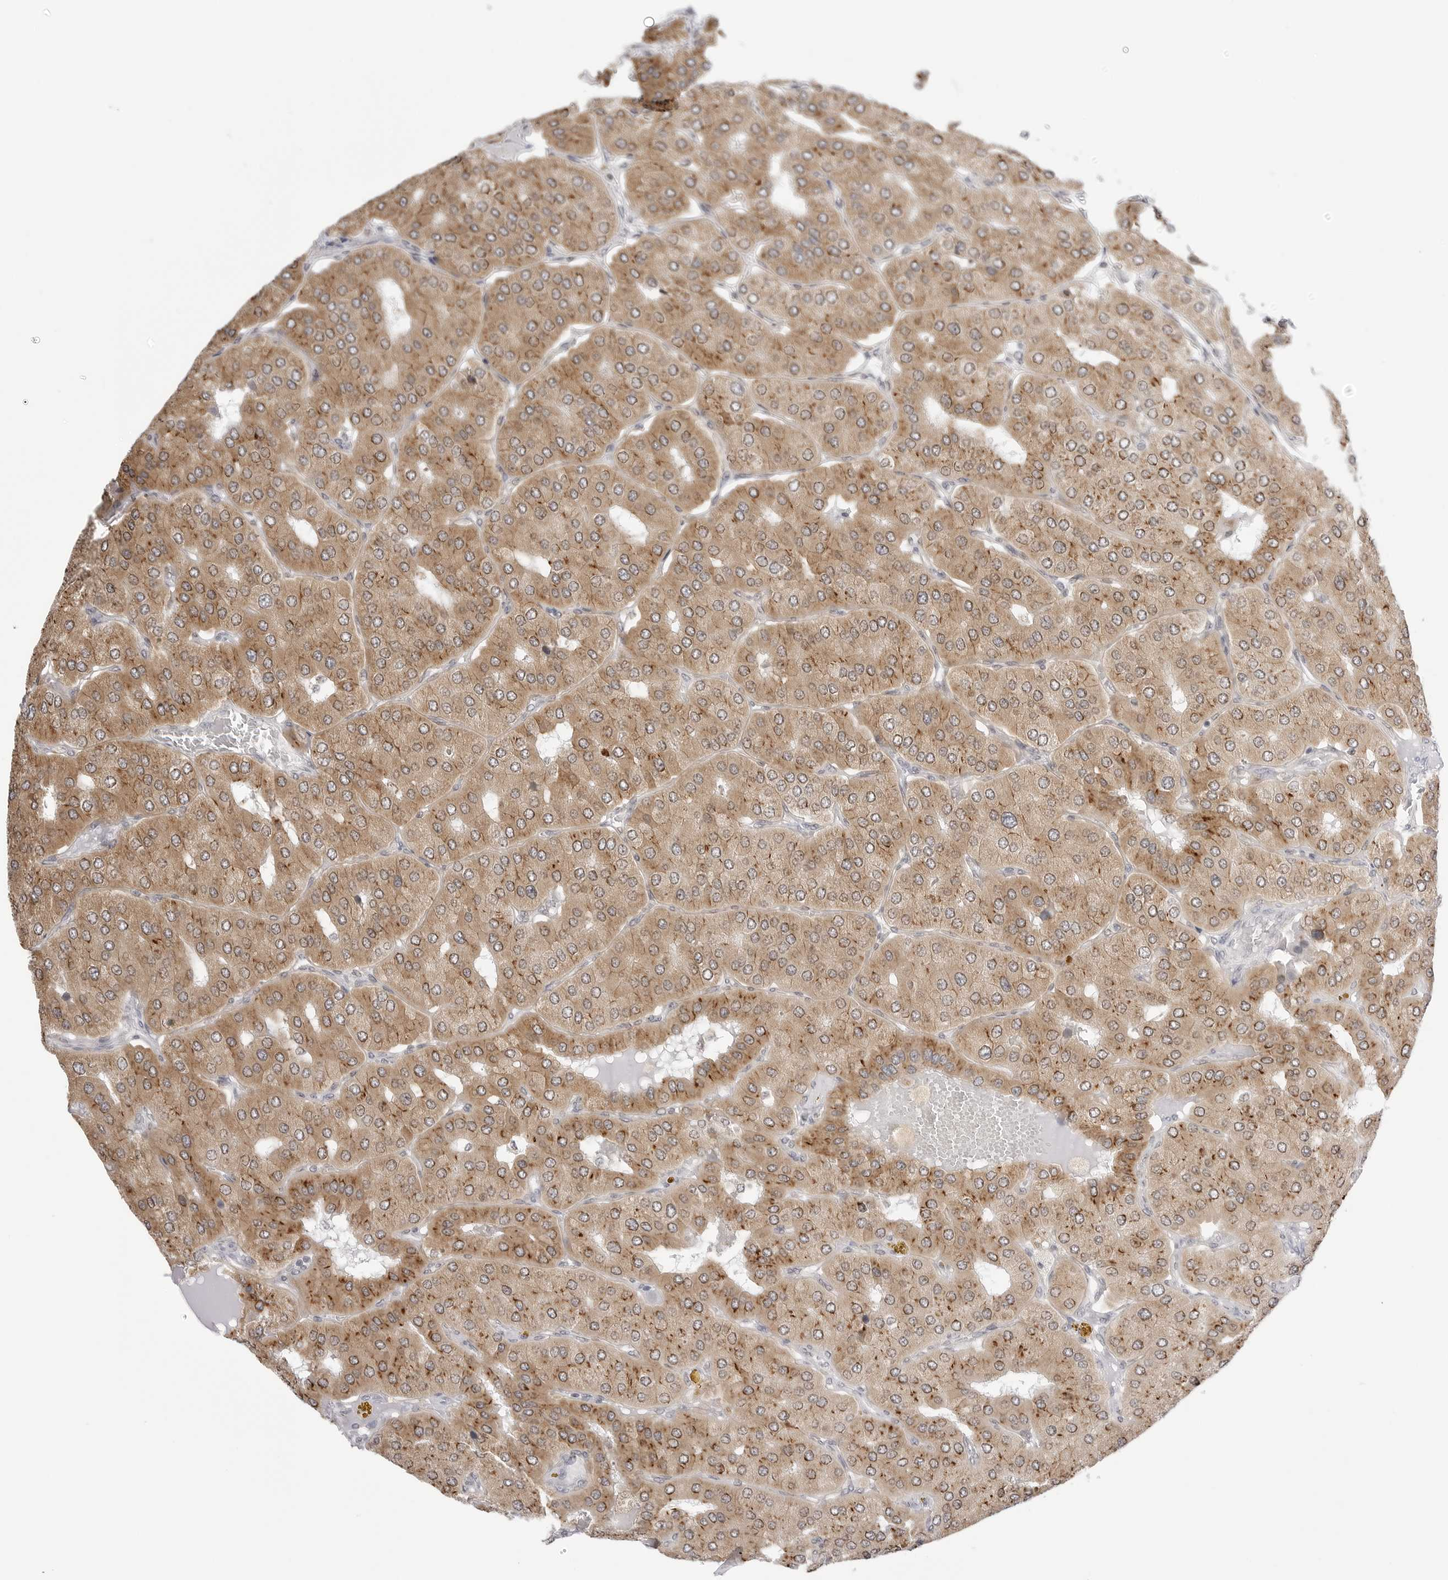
{"staining": {"intensity": "moderate", "quantity": ">75%", "location": "cytoplasmic/membranous"}, "tissue": "parathyroid gland", "cell_type": "Glandular cells", "image_type": "normal", "snomed": [{"axis": "morphology", "description": "Normal tissue, NOS"}, {"axis": "morphology", "description": "Adenoma, NOS"}, {"axis": "topography", "description": "Parathyroid gland"}], "caption": "Immunohistochemistry image of benign human parathyroid gland stained for a protein (brown), which reveals medium levels of moderate cytoplasmic/membranous expression in approximately >75% of glandular cells.", "gene": "RPN1", "patient": {"sex": "female", "age": 86}}